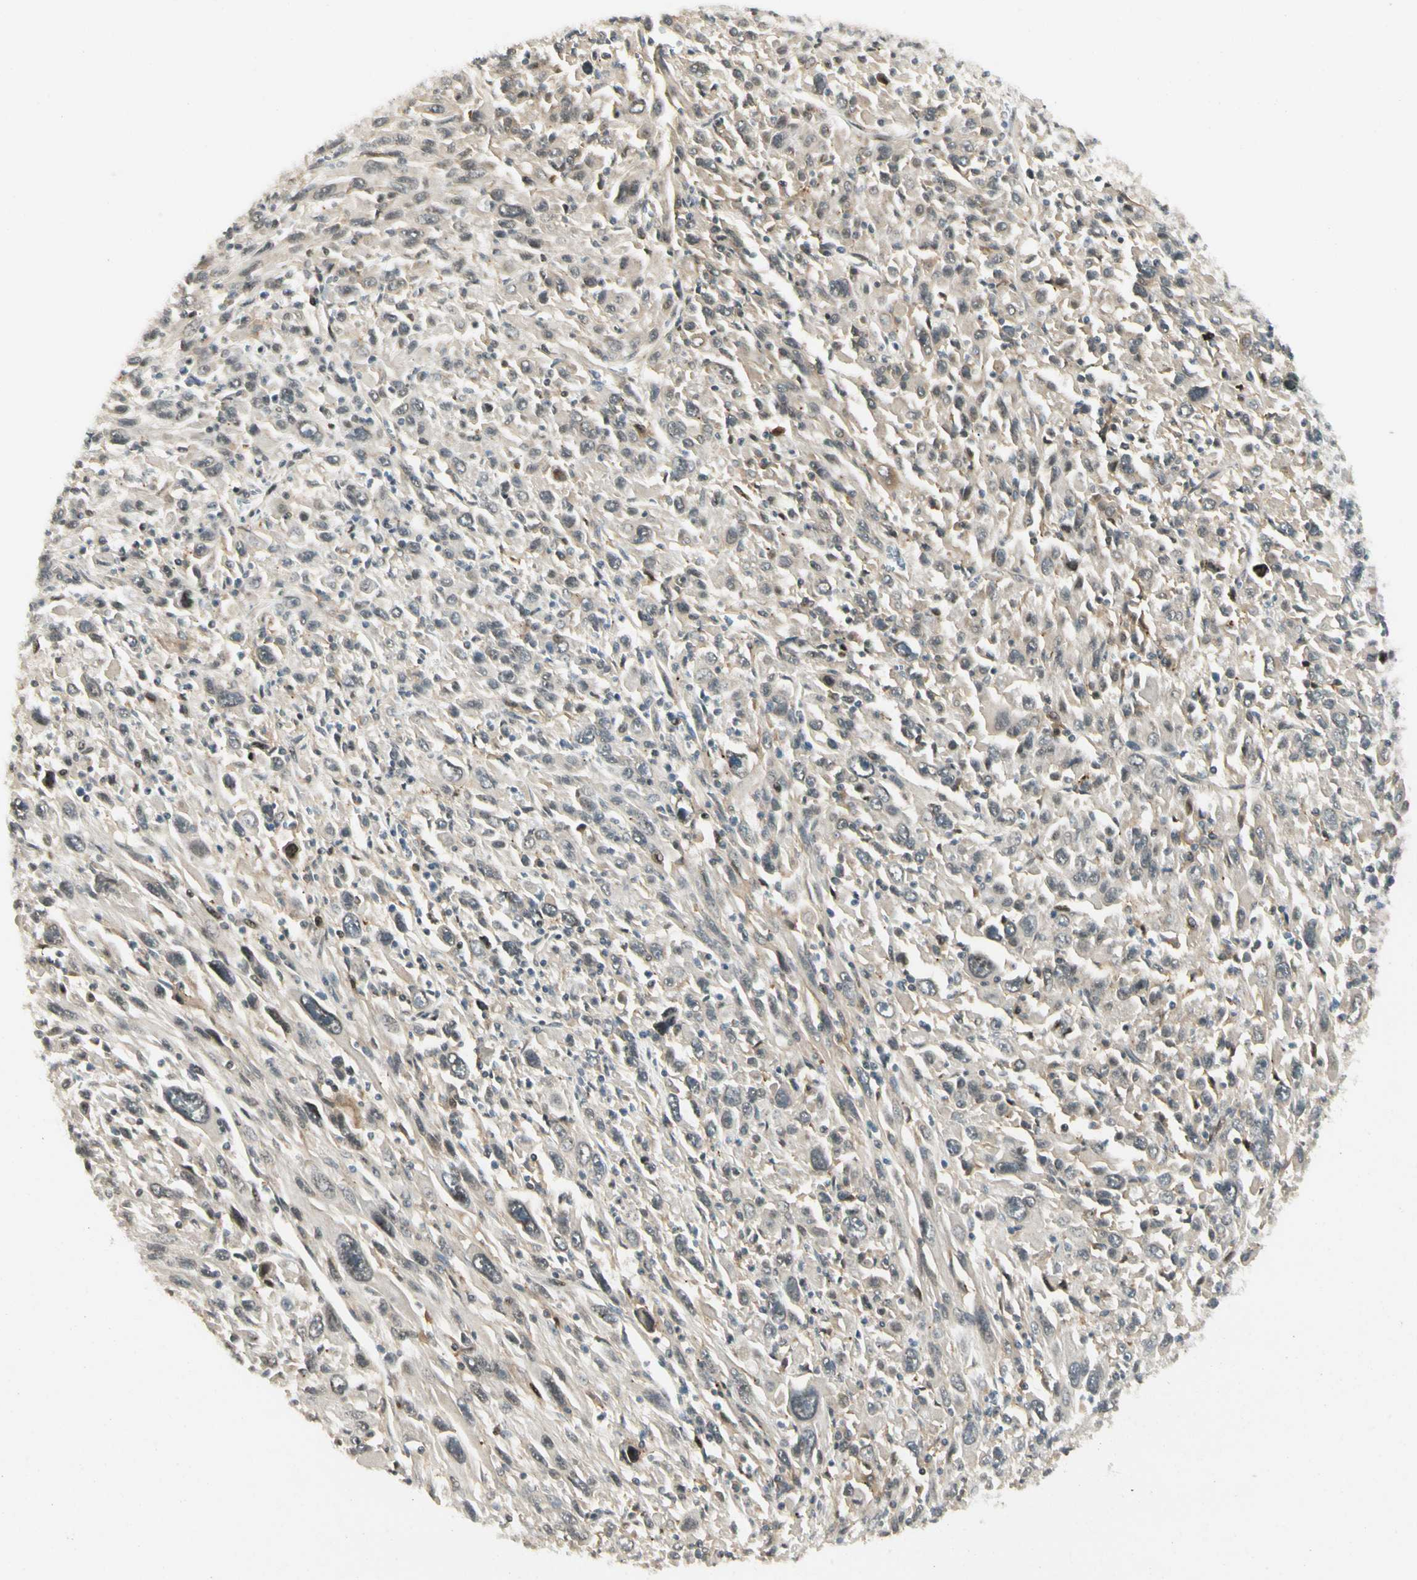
{"staining": {"intensity": "negative", "quantity": "none", "location": "none"}, "tissue": "melanoma", "cell_type": "Tumor cells", "image_type": "cancer", "snomed": [{"axis": "morphology", "description": "Malignant melanoma, Metastatic site"}, {"axis": "topography", "description": "Skin"}], "caption": "Immunohistochemistry micrograph of human melanoma stained for a protein (brown), which shows no positivity in tumor cells.", "gene": "FNDC3B", "patient": {"sex": "female", "age": 56}}